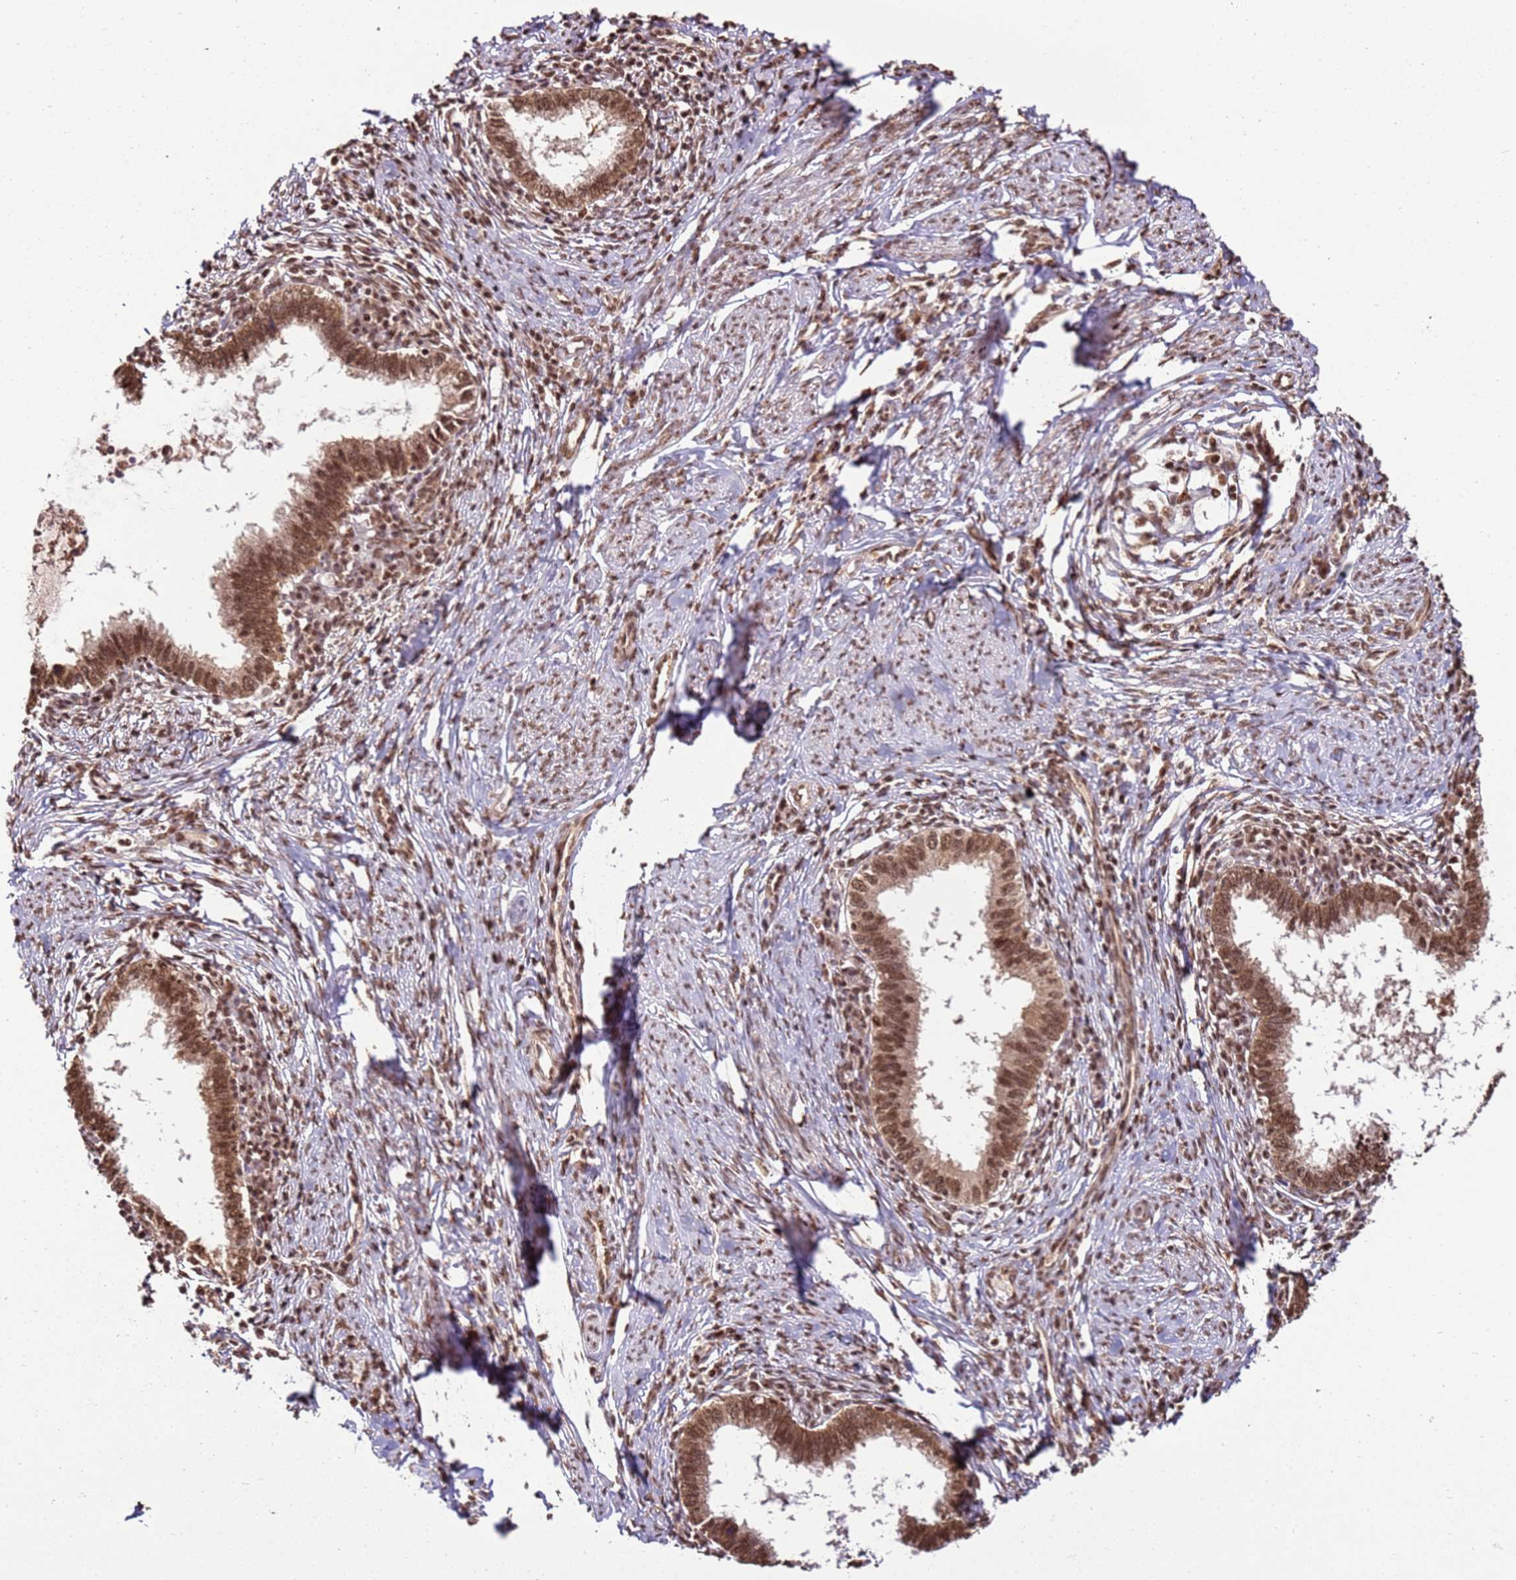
{"staining": {"intensity": "moderate", "quantity": ">75%", "location": "nuclear"}, "tissue": "cervical cancer", "cell_type": "Tumor cells", "image_type": "cancer", "snomed": [{"axis": "morphology", "description": "Adenocarcinoma, NOS"}, {"axis": "topography", "description": "Cervix"}], "caption": "This histopathology image shows immunohistochemistry (IHC) staining of human cervical cancer (adenocarcinoma), with medium moderate nuclear positivity in about >75% of tumor cells.", "gene": "ZBTB12", "patient": {"sex": "female", "age": 36}}